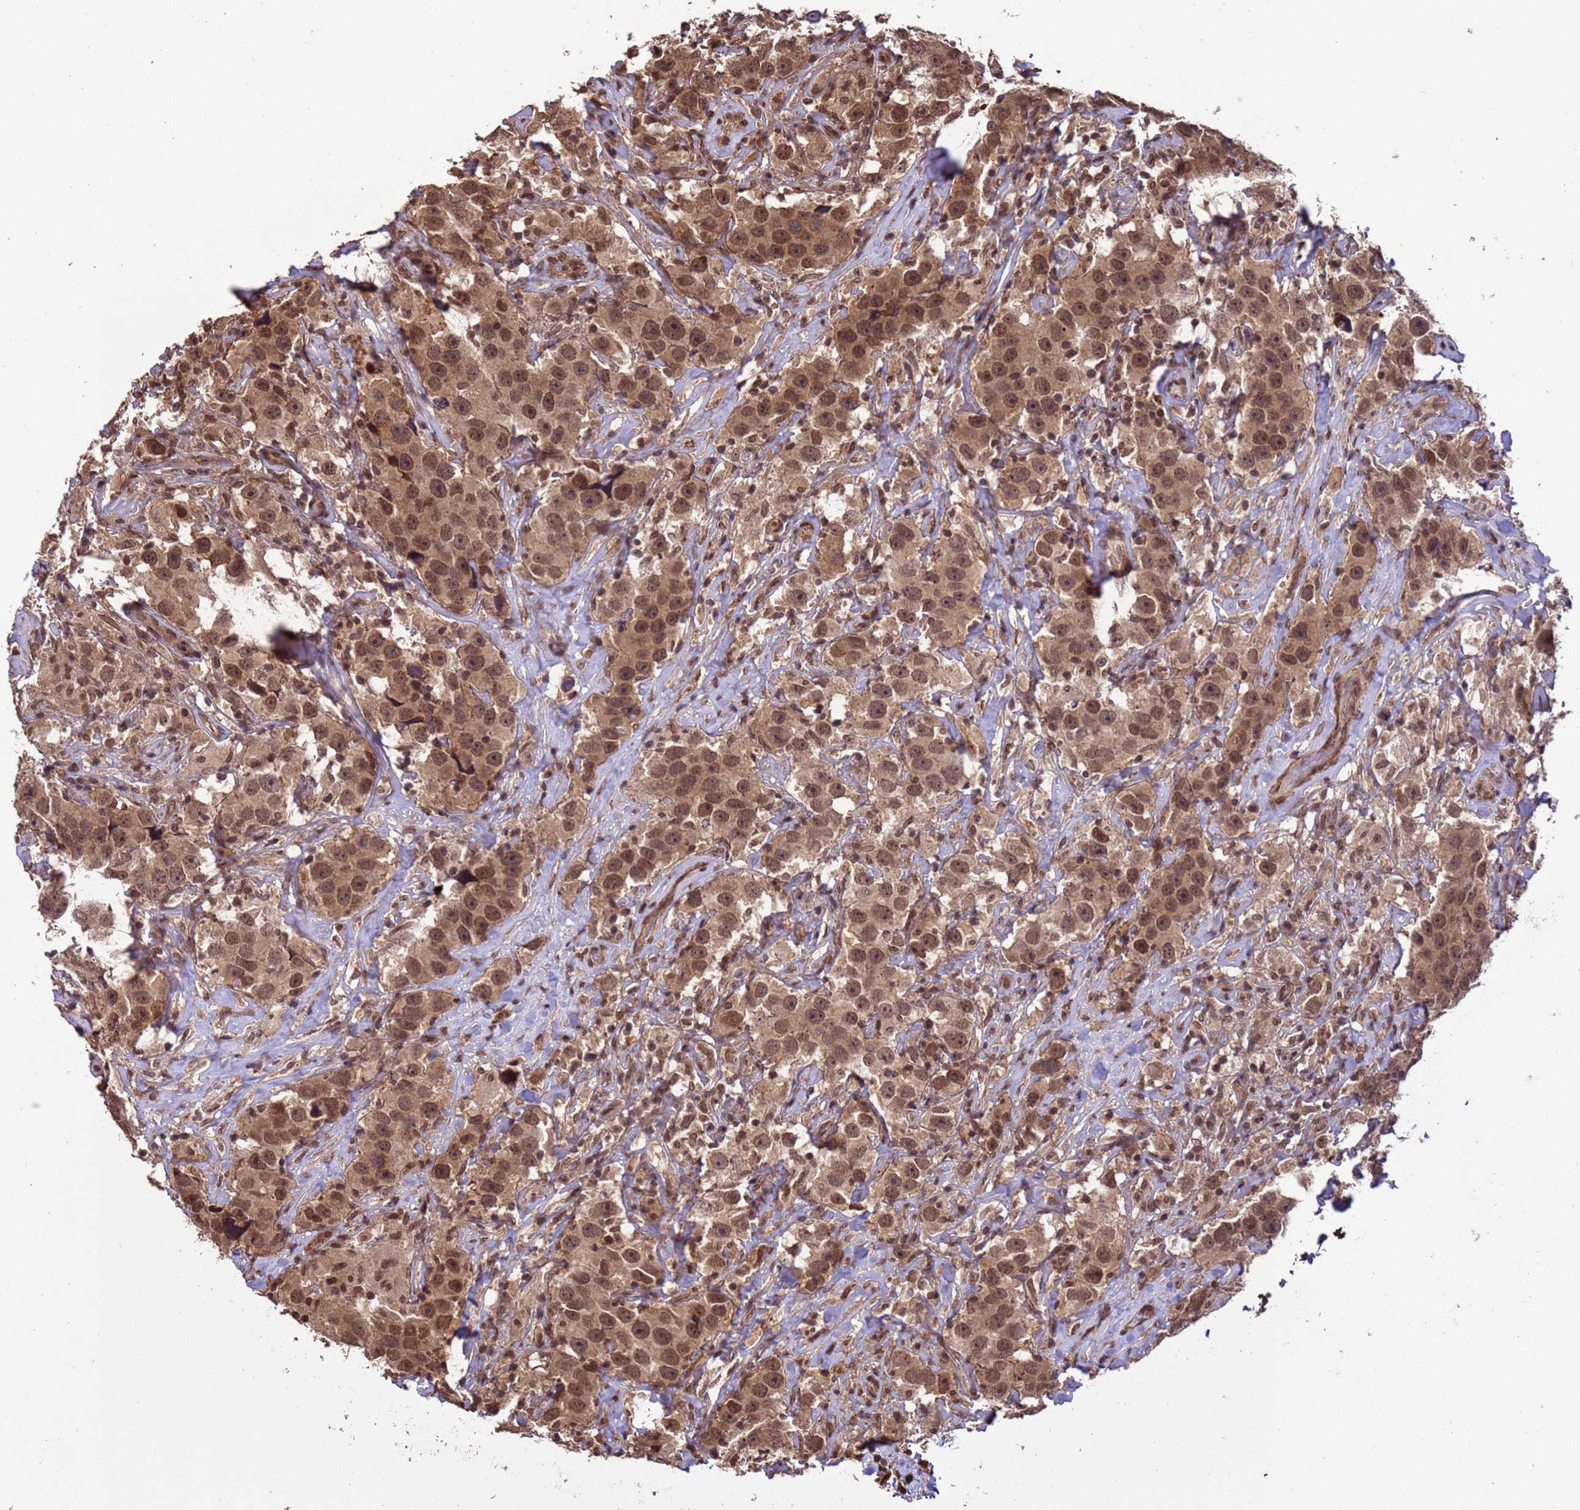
{"staining": {"intensity": "moderate", "quantity": ">75%", "location": "cytoplasmic/membranous,nuclear"}, "tissue": "testis cancer", "cell_type": "Tumor cells", "image_type": "cancer", "snomed": [{"axis": "morphology", "description": "Seminoma, NOS"}, {"axis": "topography", "description": "Testis"}], "caption": "A medium amount of moderate cytoplasmic/membranous and nuclear staining is appreciated in approximately >75% of tumor cells in seminoma (testis) tissue.", "gene": "VSTM4", "patient": {"sex": "male", "age": 49}}